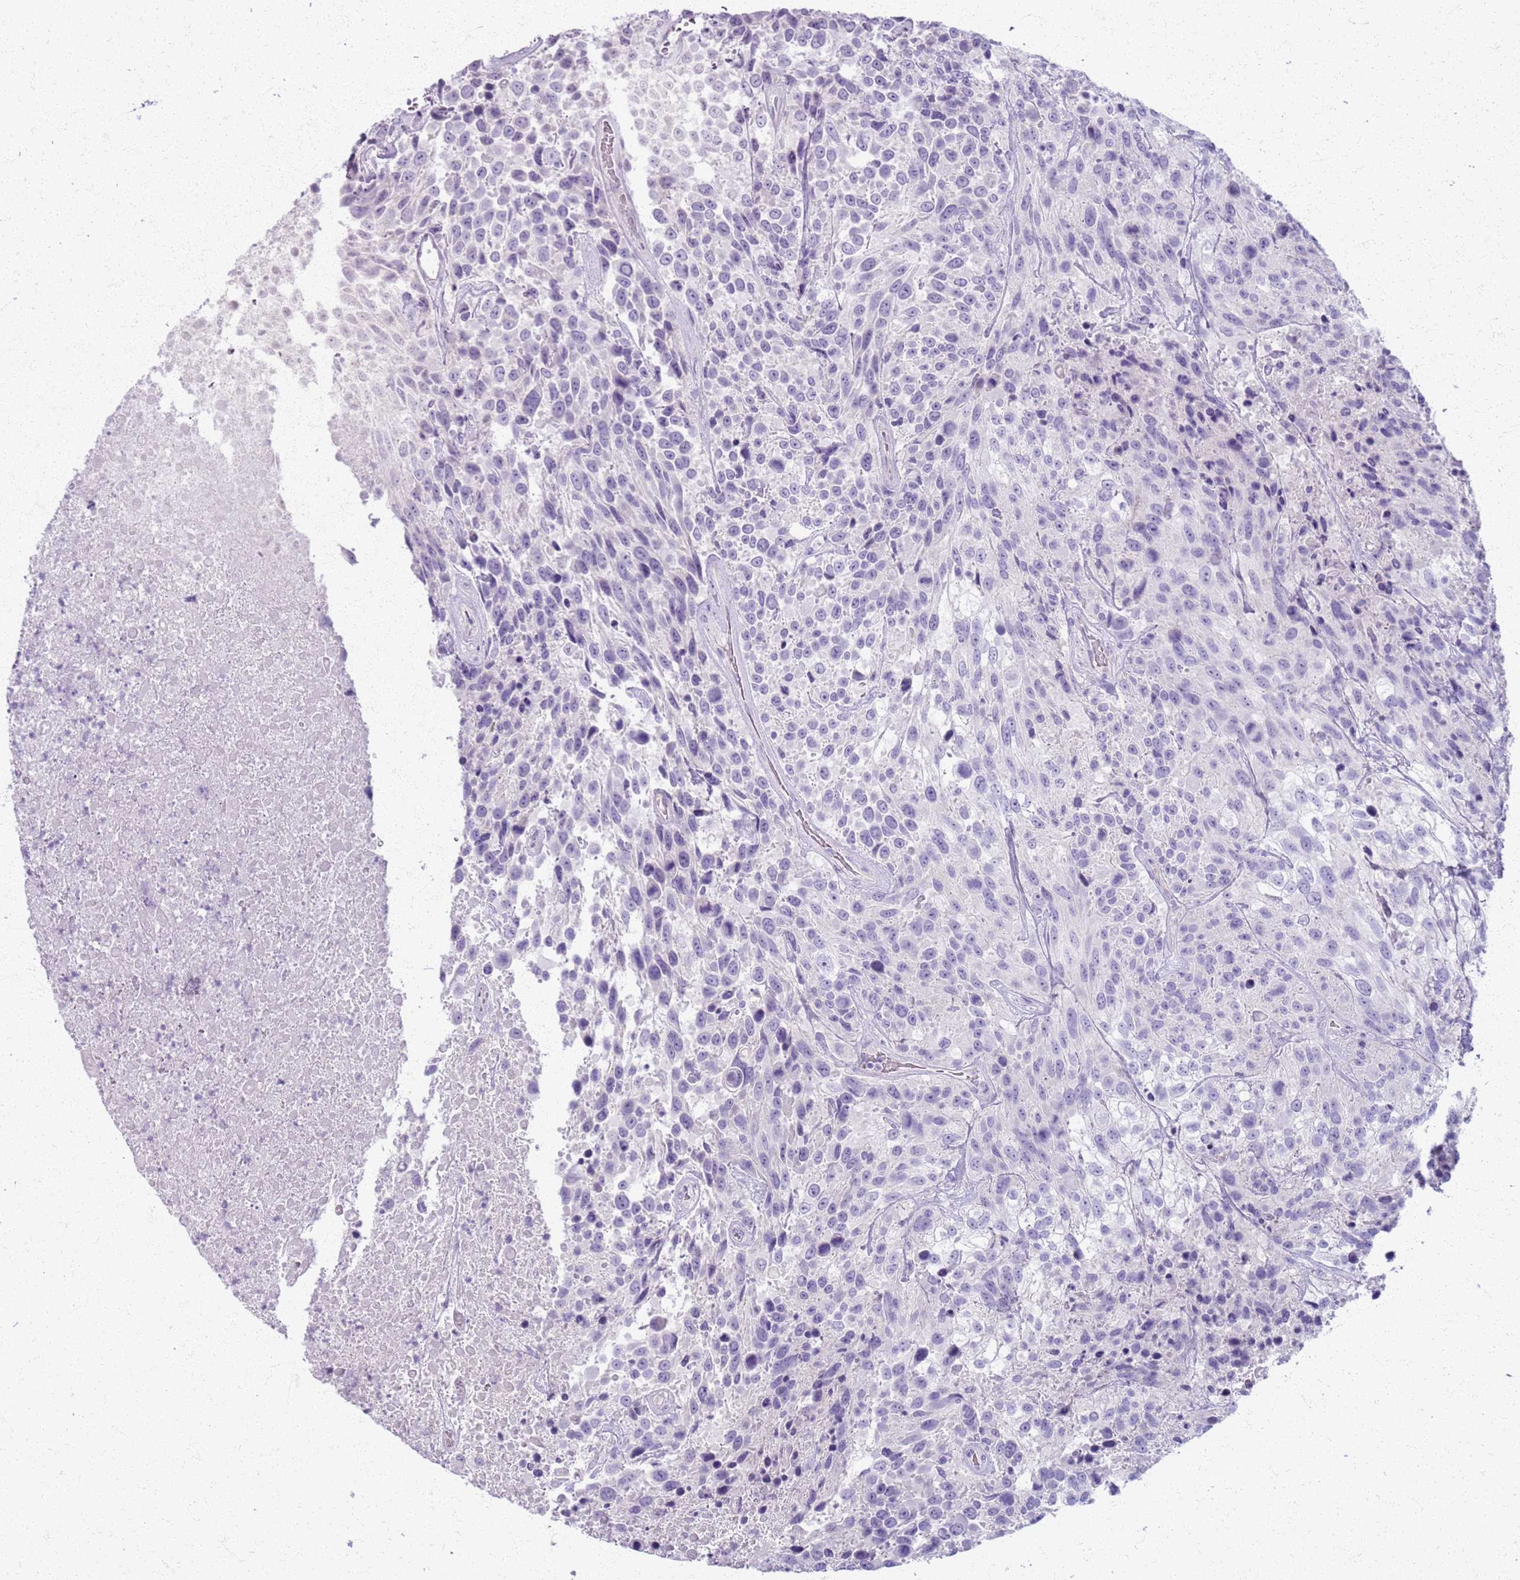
{"staining": {"intensity": "negative", "quantity": "none", "location": "none"}, "tissue": "urothelial cancer", "cell_type": "Tumor cells", "image_type": "cancer", "snomed": [{"axis": "morphology", "description": "Urothelial carcinoma, High grade"}, {"axis": "topography", "description": "Urinary bladder"}], "caption": "Tumor cells show no significant positivity in urothelial cancer.", "gene": "CSRP3", "patient": {"sex": "female", "age": 70}}